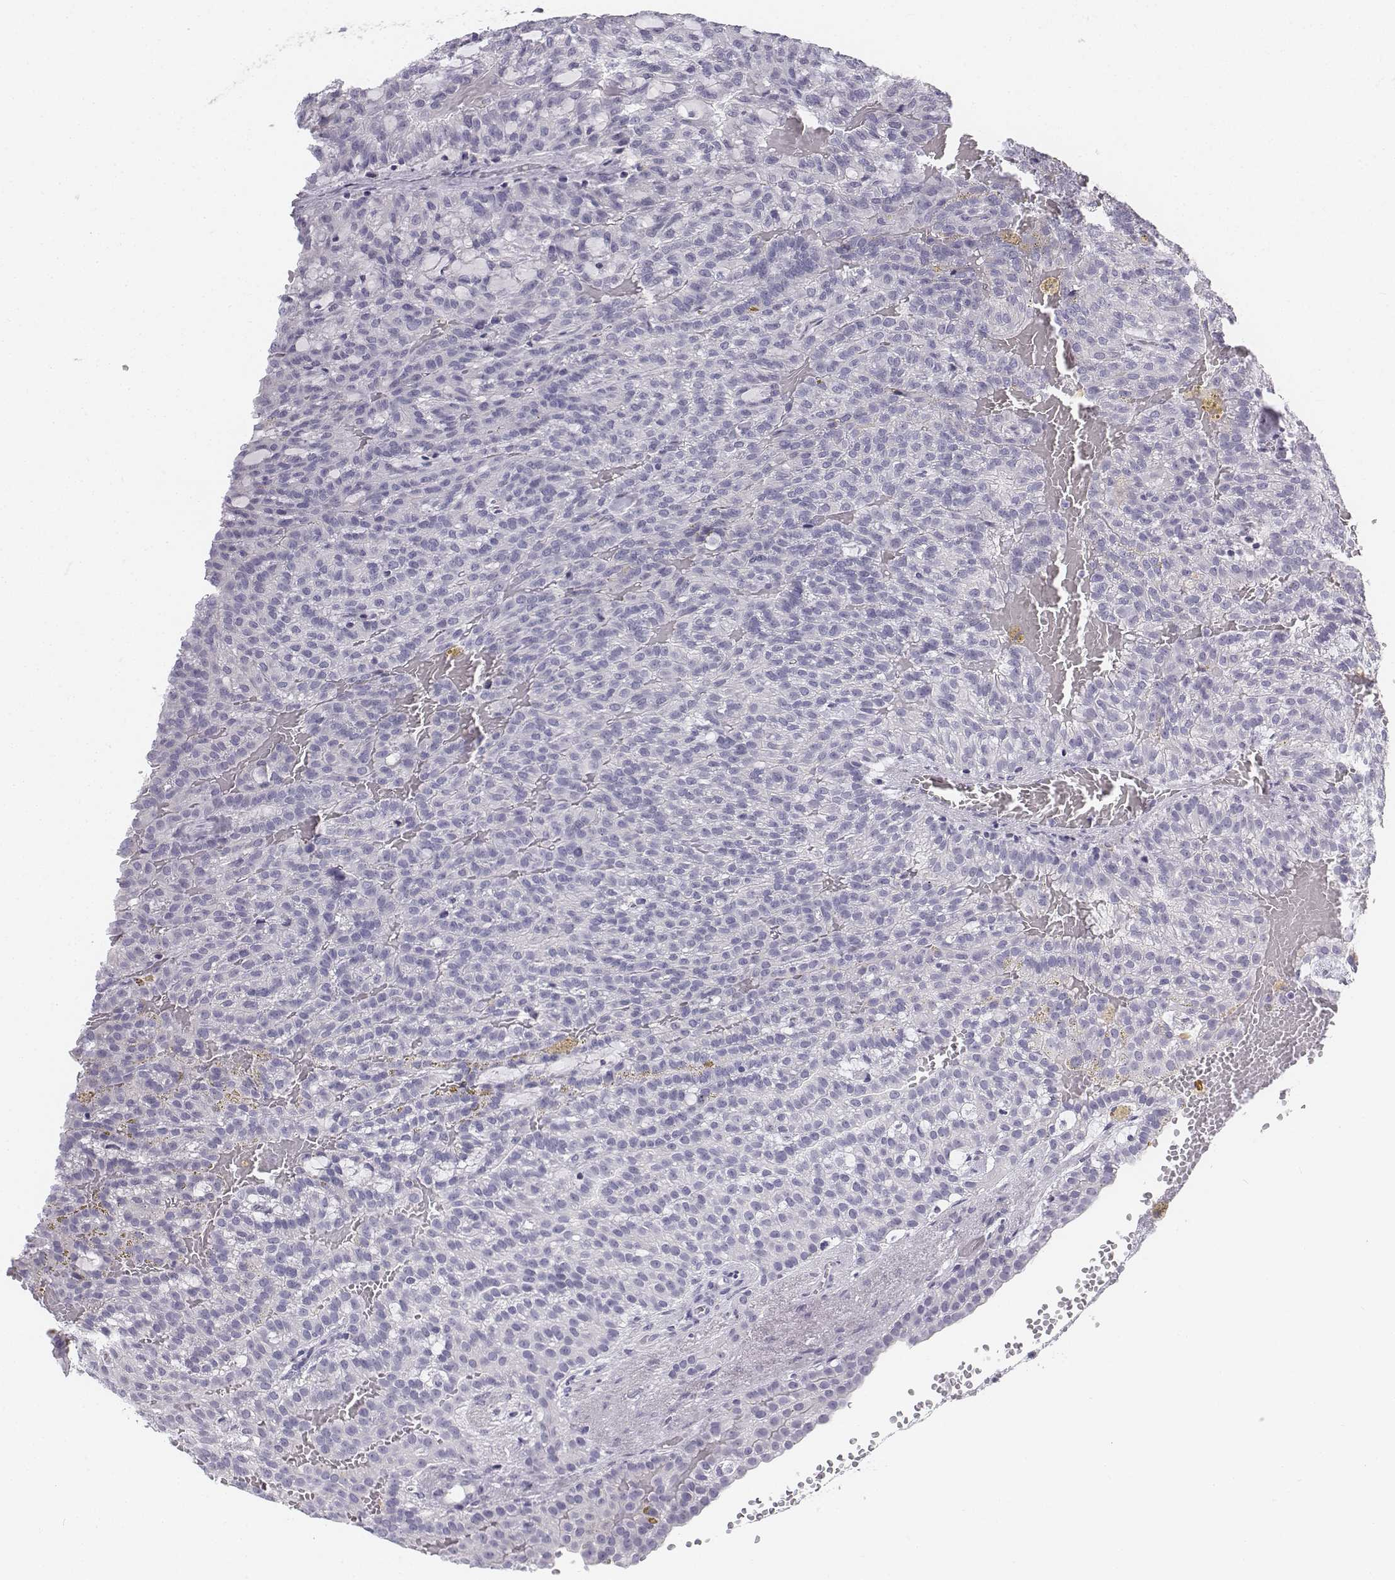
{"staining": {"intensity": "negative", "quantity": "none", "location": "none"}, "tissue": "renal cancer", "cell_type": "Tumor cells", "image_type": "cancer", "snomed": [{"axis": "morphology", "description": "Adenocarcinoma, NOS"}, {"axis": "topography", "description": "Kidney"}], "caption": "This histopathology image is of renal cancer (adenocarcinoma) stained with immunohistochemistry to label a protein in brown with the nuclei are counter-stained blue. There is no staining in tumor cells.", "gene": "TH", "patient": {"sex": "male", "age": 63}}